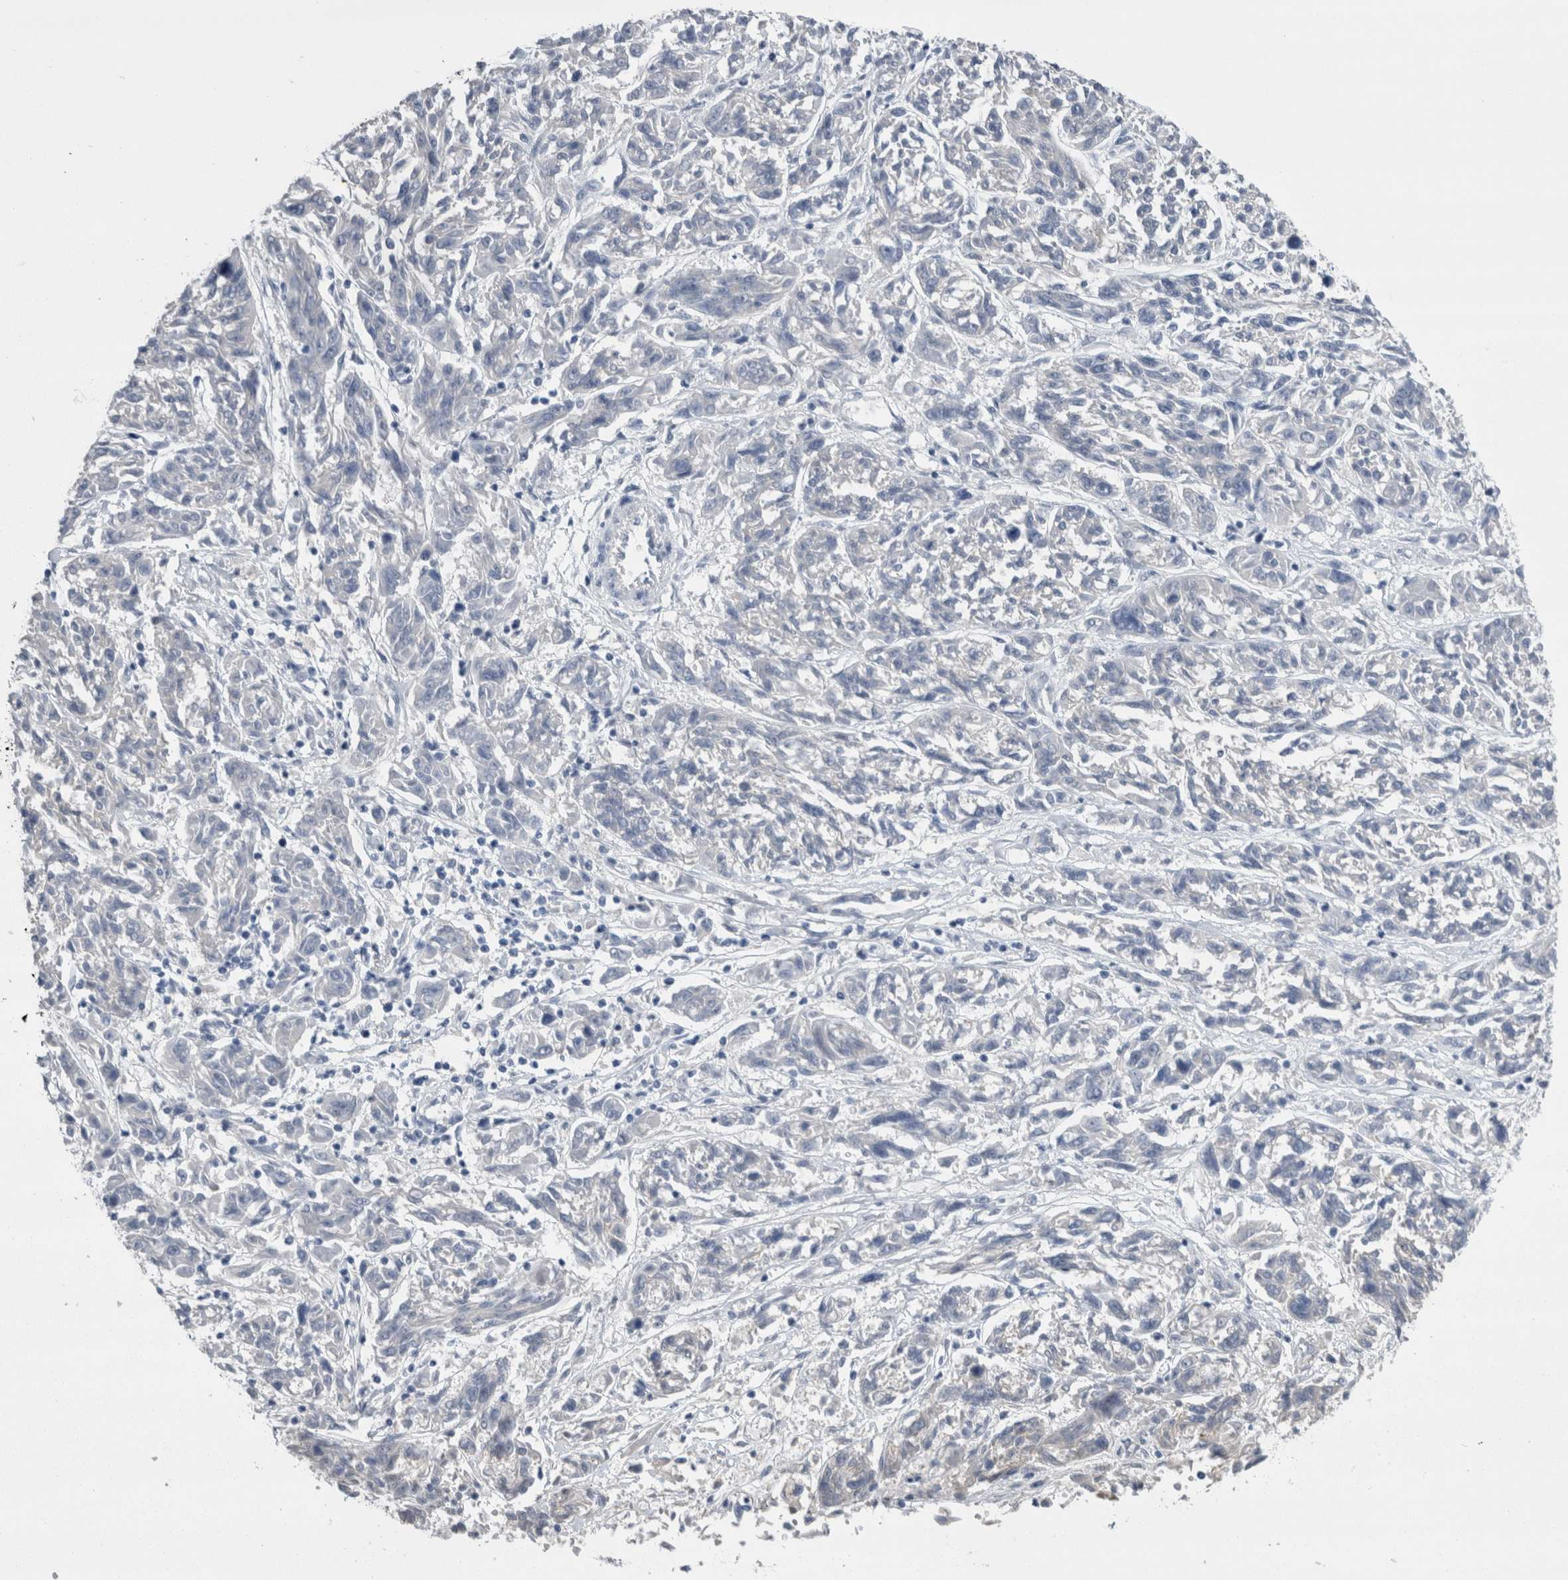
{"staining": {"intensity": "negative", "quantity": "none", "location": "none"}, "tissue": "melanoma", "cell_type": "Tumor cells", "image_type": "cancer", "snomed": [{"axis": "morphology", "description": "Malignant melanoma, NOS"}, {"axis": "topography", "description": "Skin"}], "caption": "High power microscopy photomicrograph of an IHC histopathology image of malignant melanoma, revealing no significant positivity in tumor cells. (DAB immunohistochemistry (IHC) visualized using brightfield microscopy, high magnification).", "gene": "REG1A", "patient": {"sex": "male", "age": 53}}